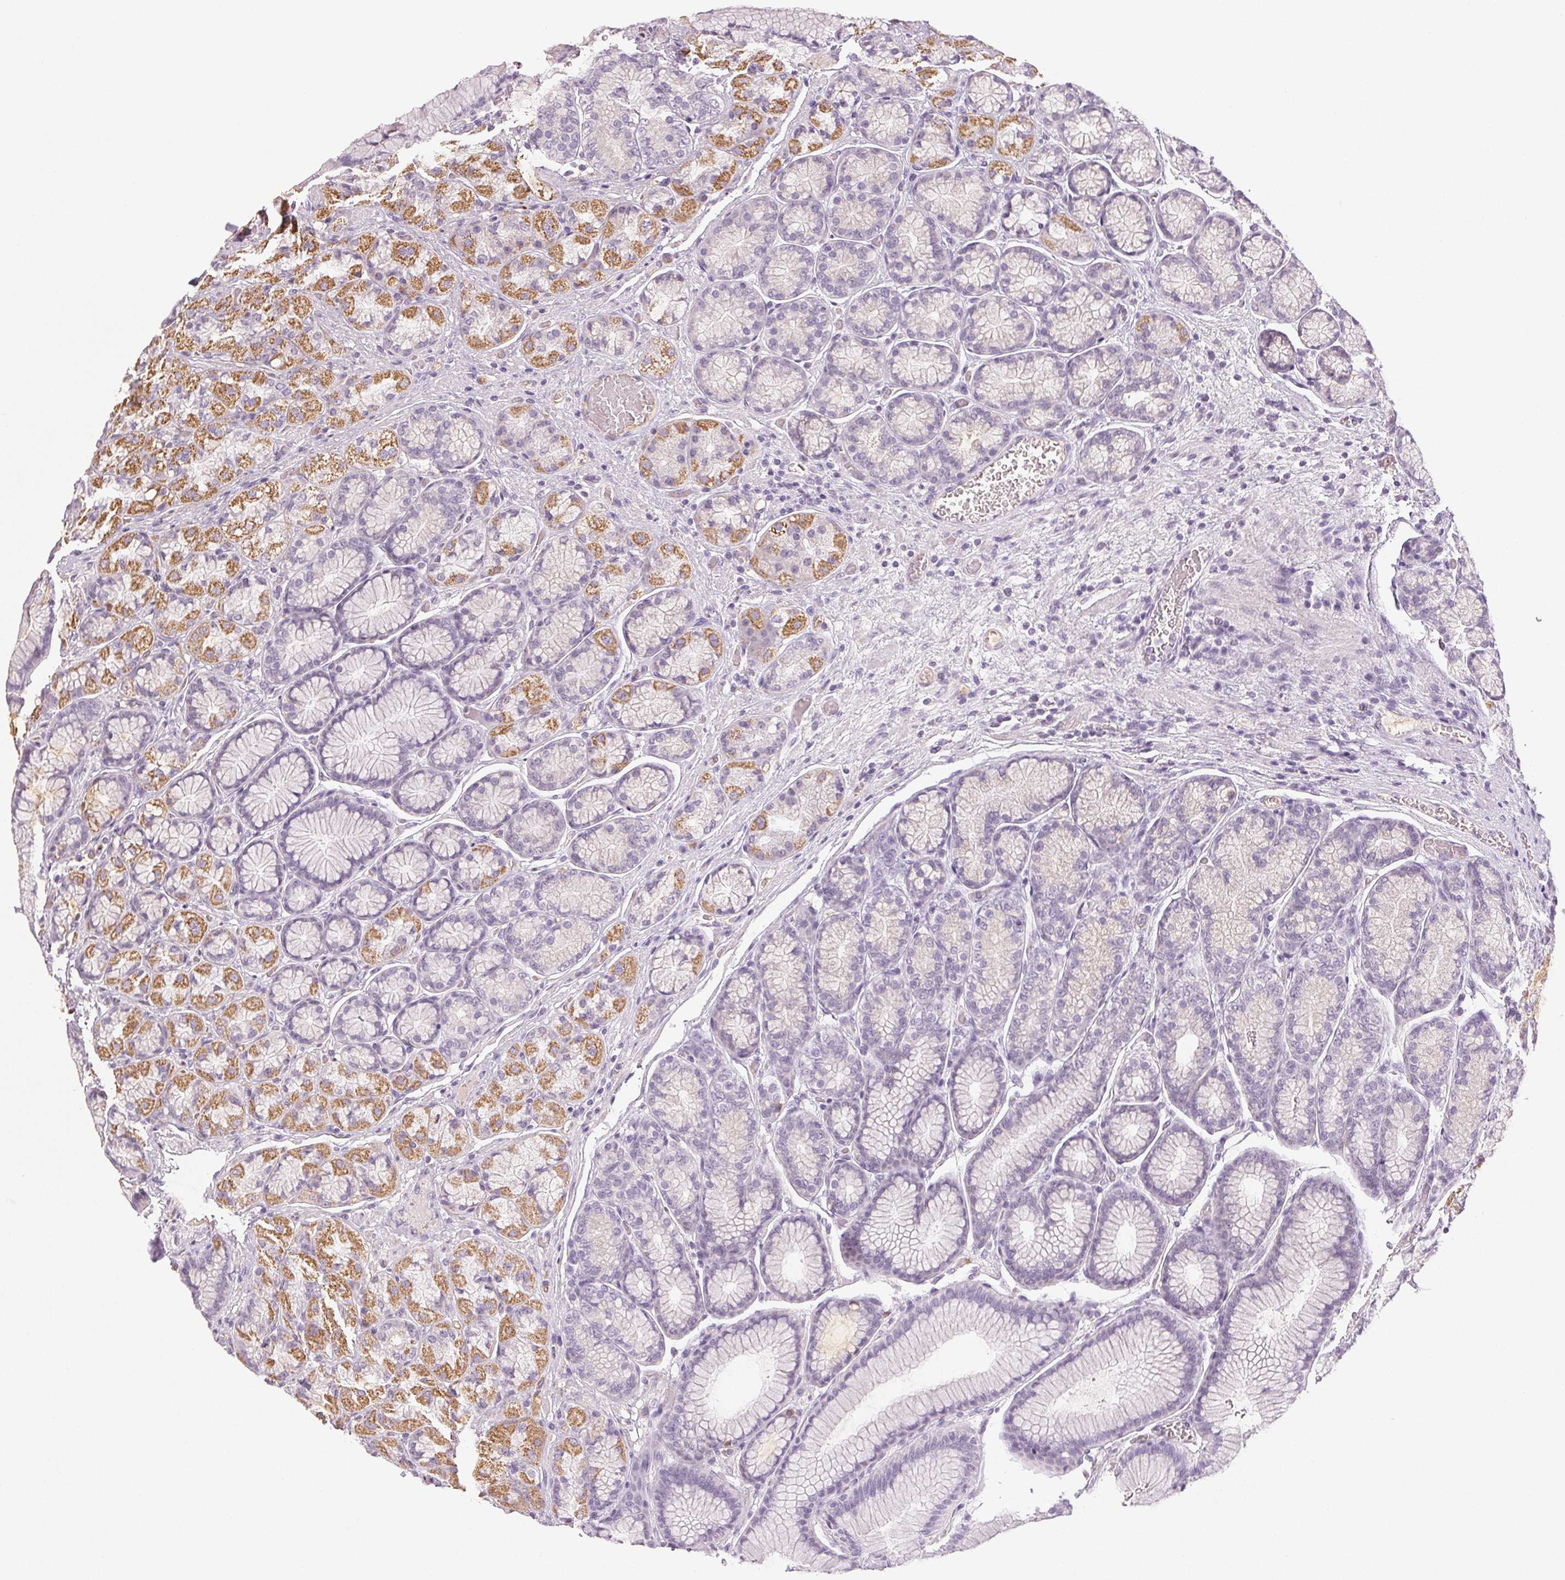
{"staining": {"intensity": "moderate", "quantity": "<25%", "location": "cytoplasmic/membranous"}, "tissue": "stomach", "cell_type": "Glandular cells", "image_type": "normal", "snomed": [{"axis": "morphology", "description": "Normal tissue, NOS"}, {"axis": "morphology", "description": "Adenocarcinoma, NOS"}, {"axis": "morphology", "description": "Adenocarcinoma, High grade"}, {"axis": "topography", "description": "Stomach, upper"}, {"axis": "topography", "description": "Stomach"}], "caption": "Protein staining of benign stomach shows moderate cytoplasmic/membranous staining in approximately <25% of glandular cells.", "gene": "COL7A1", "patient": {"sex": "female", "age": 65}}